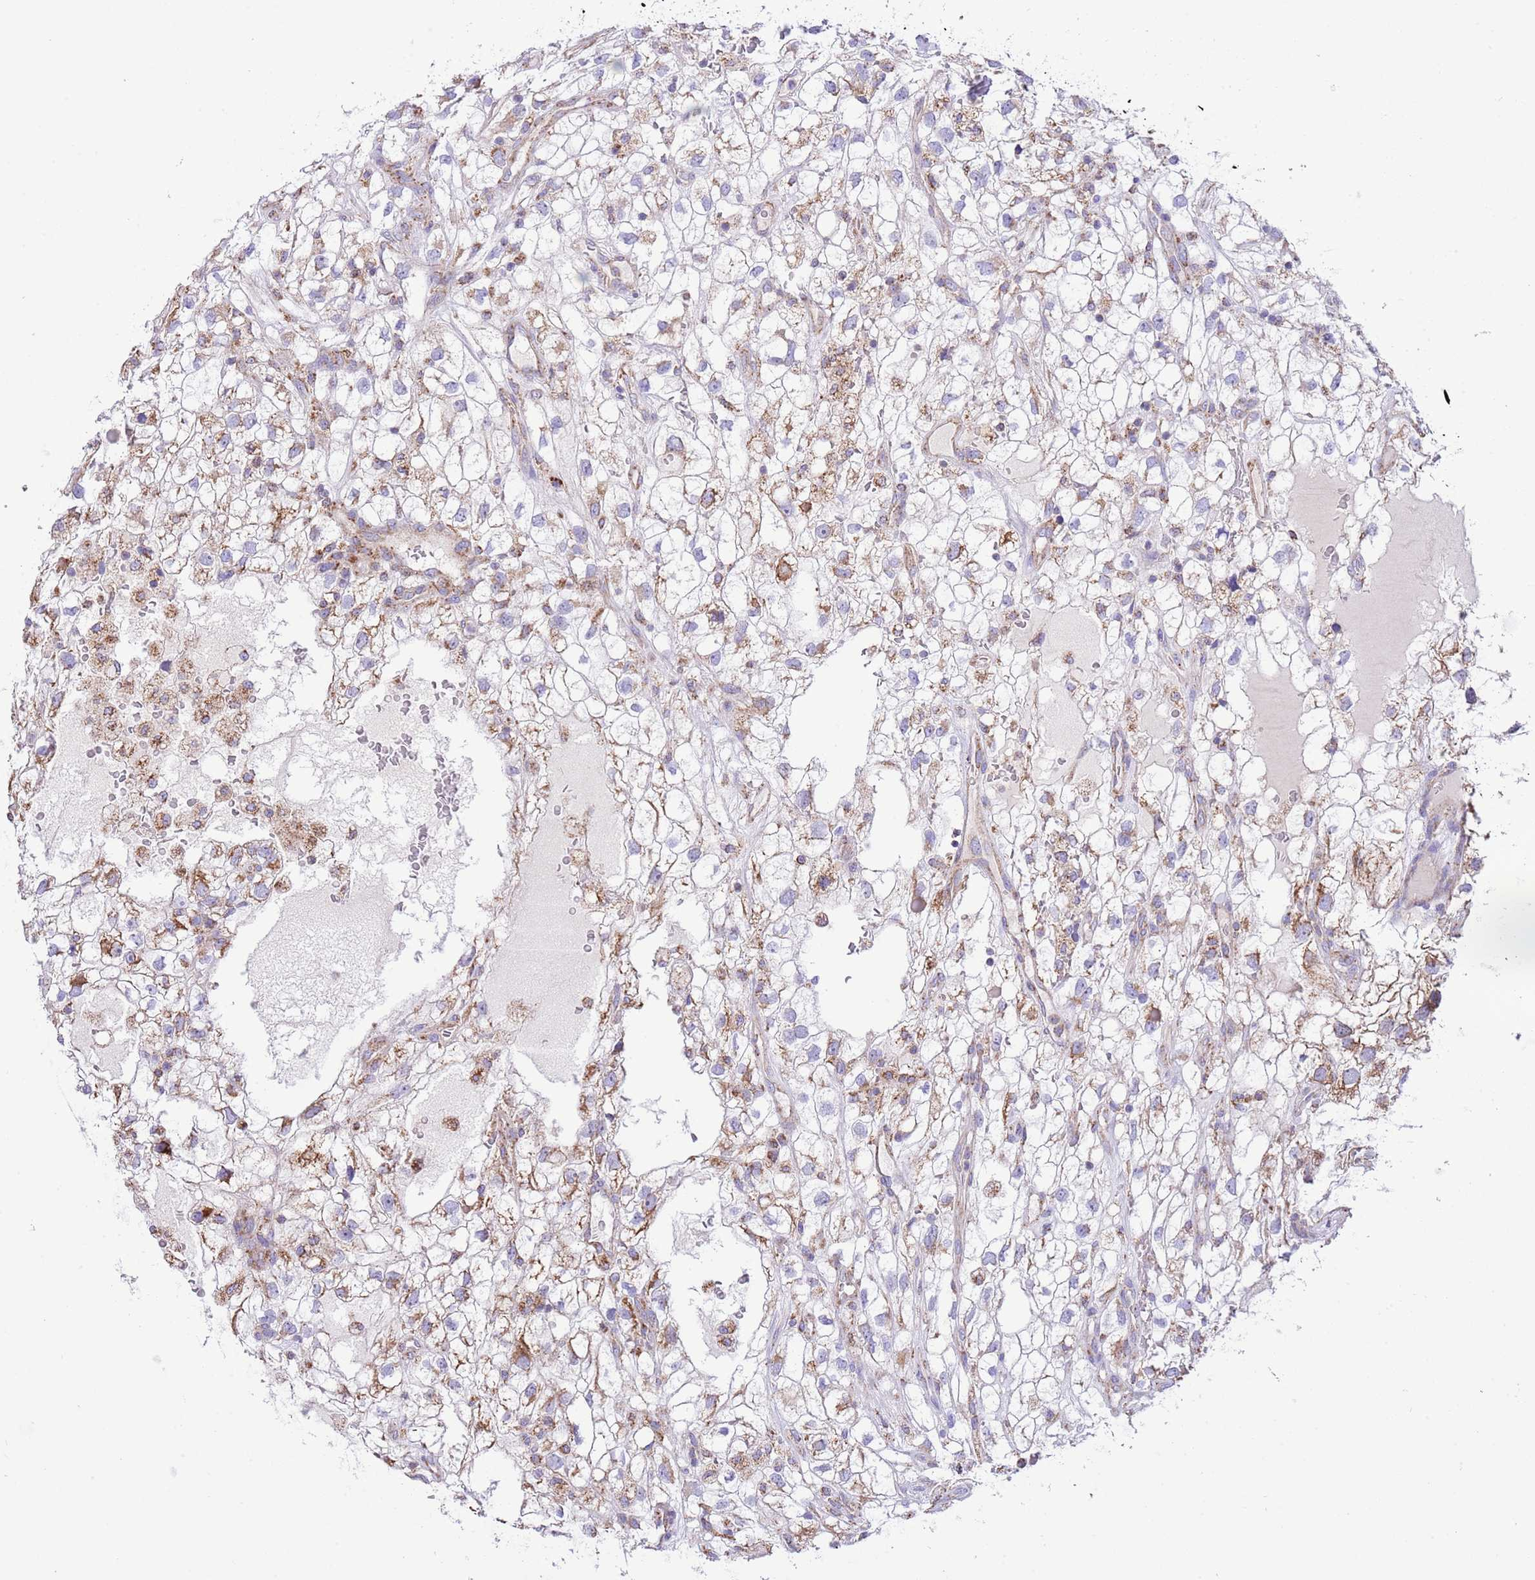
{"staining": {"intensity": "moderate", "quantity": "25%-75%", "location": "cytoplasmic/membranous"}, "tissue": "renal cancer", "cell_type": "Tumor cells", "image_type": "cancer", "snomed": [{"axis": "morphology", "description": "Adenocarcinoma, NOS"}, {"axis": "topography", "description": "Kidney"}], "caption": "This micrograph reveals renal cancer stained with immunohistochemistry (IHC) to label a protein in brown. The cytoplasmic/membranous of tumor cells show moderate positivity for the protein. Nuclei are counter-stained blue.", "gene": "SS18L2", "patient": {"sex": "male", "age": 59}}